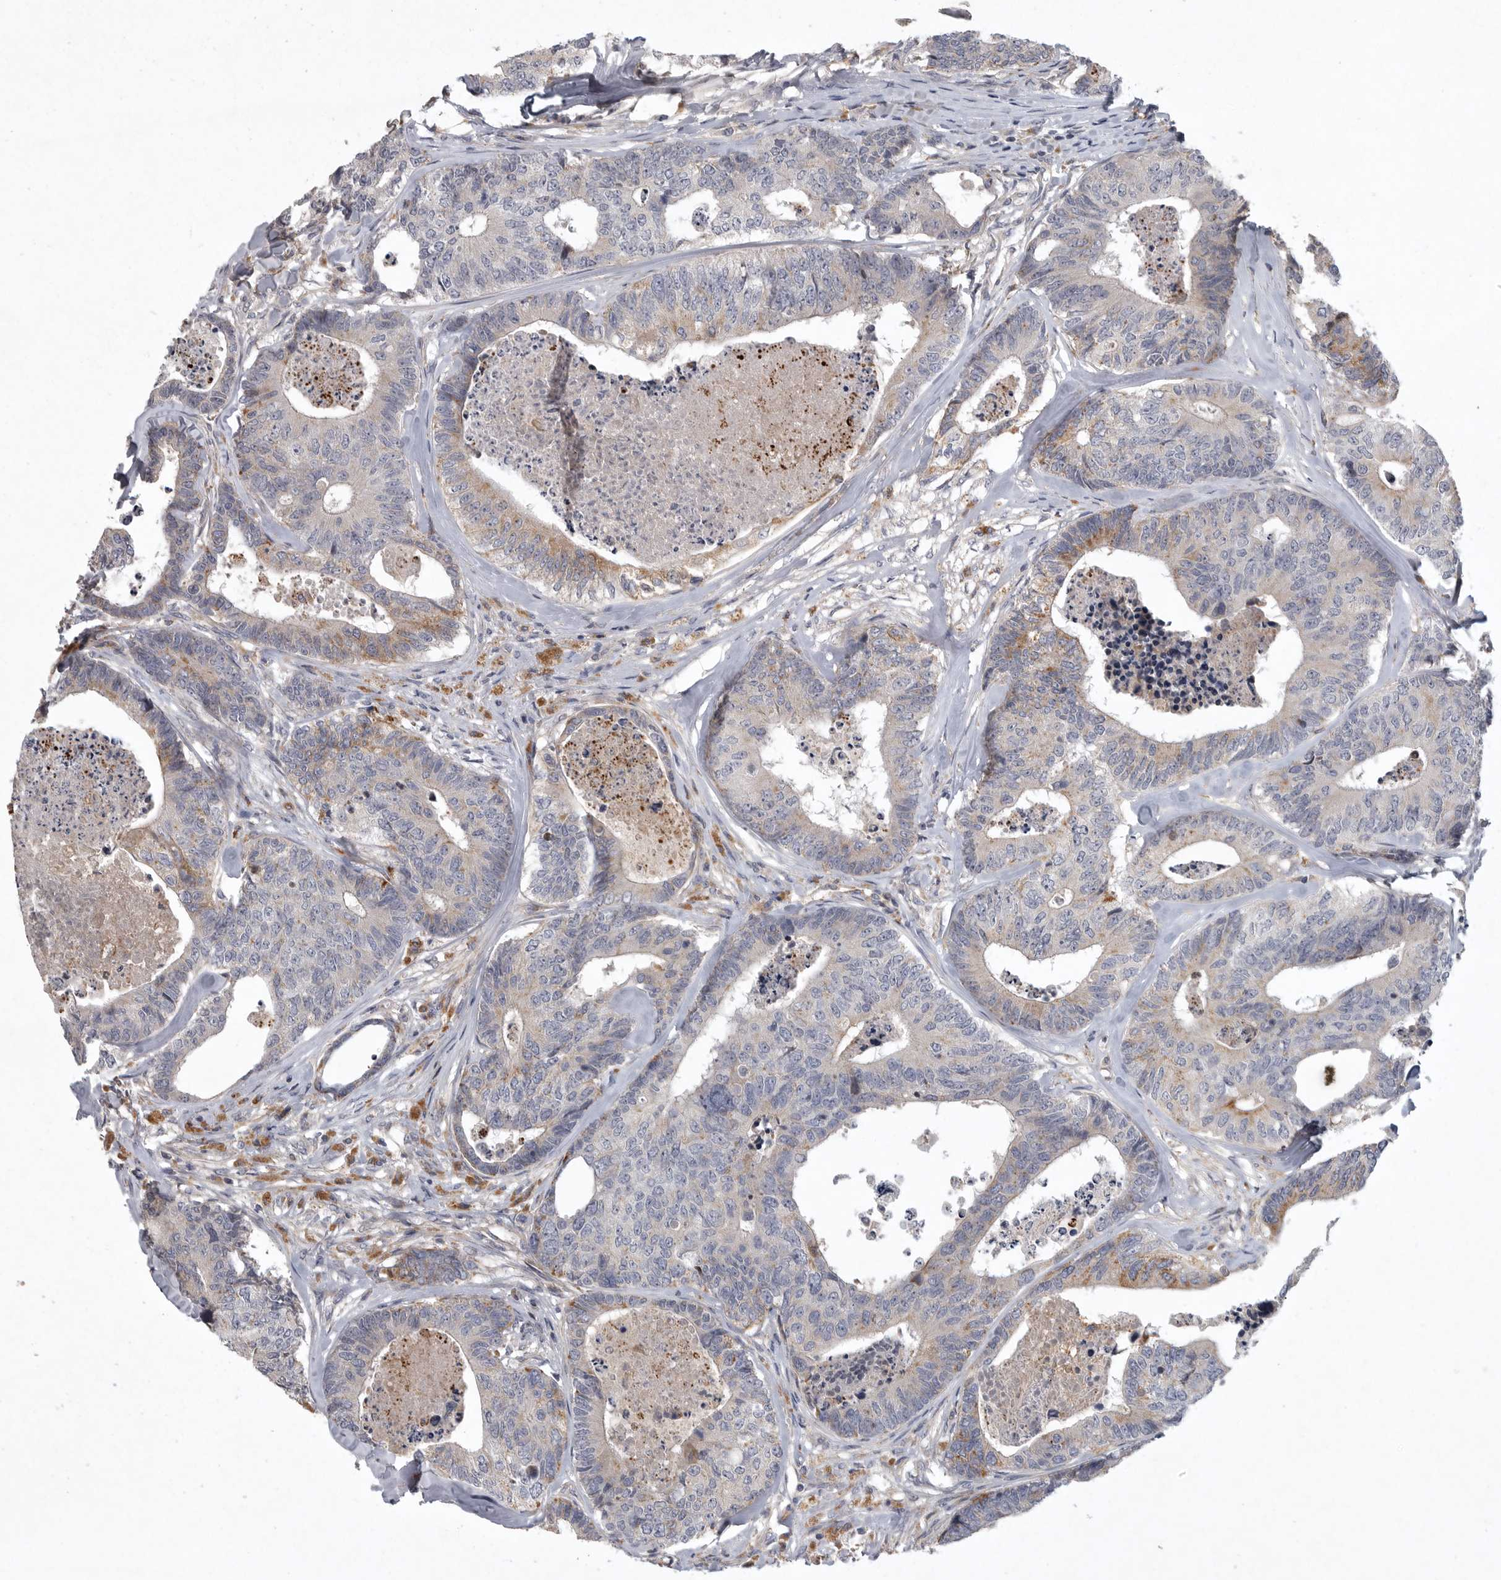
{"staining": {"intensity": "moderate", "quantity": "<25%", "location": "cytoplasmic/membranous"}, "tissue": "colorectal cancer", "cell_type": "Tumor cells", "image_type": "cancer", "snomed": [{"axis": "morphology", "description": "Adenocarcinoma, NOS"}, {"axis": "topography", "description": "Colon"}], "caption": "A high-resolution histopathology image shows immunohistochemistry (IHC) staining of adenocarcinoma (colorectal), which exhibits moderate cytoplasmic/membranous staining in approximately <25% of tumor cells. (DAB (3,3'-diaminobenzidine) IHC with brightfield microscopy, high magnification).", "gene": "LAMTOR3", "patient": {"sex": "female", "age": 67}}